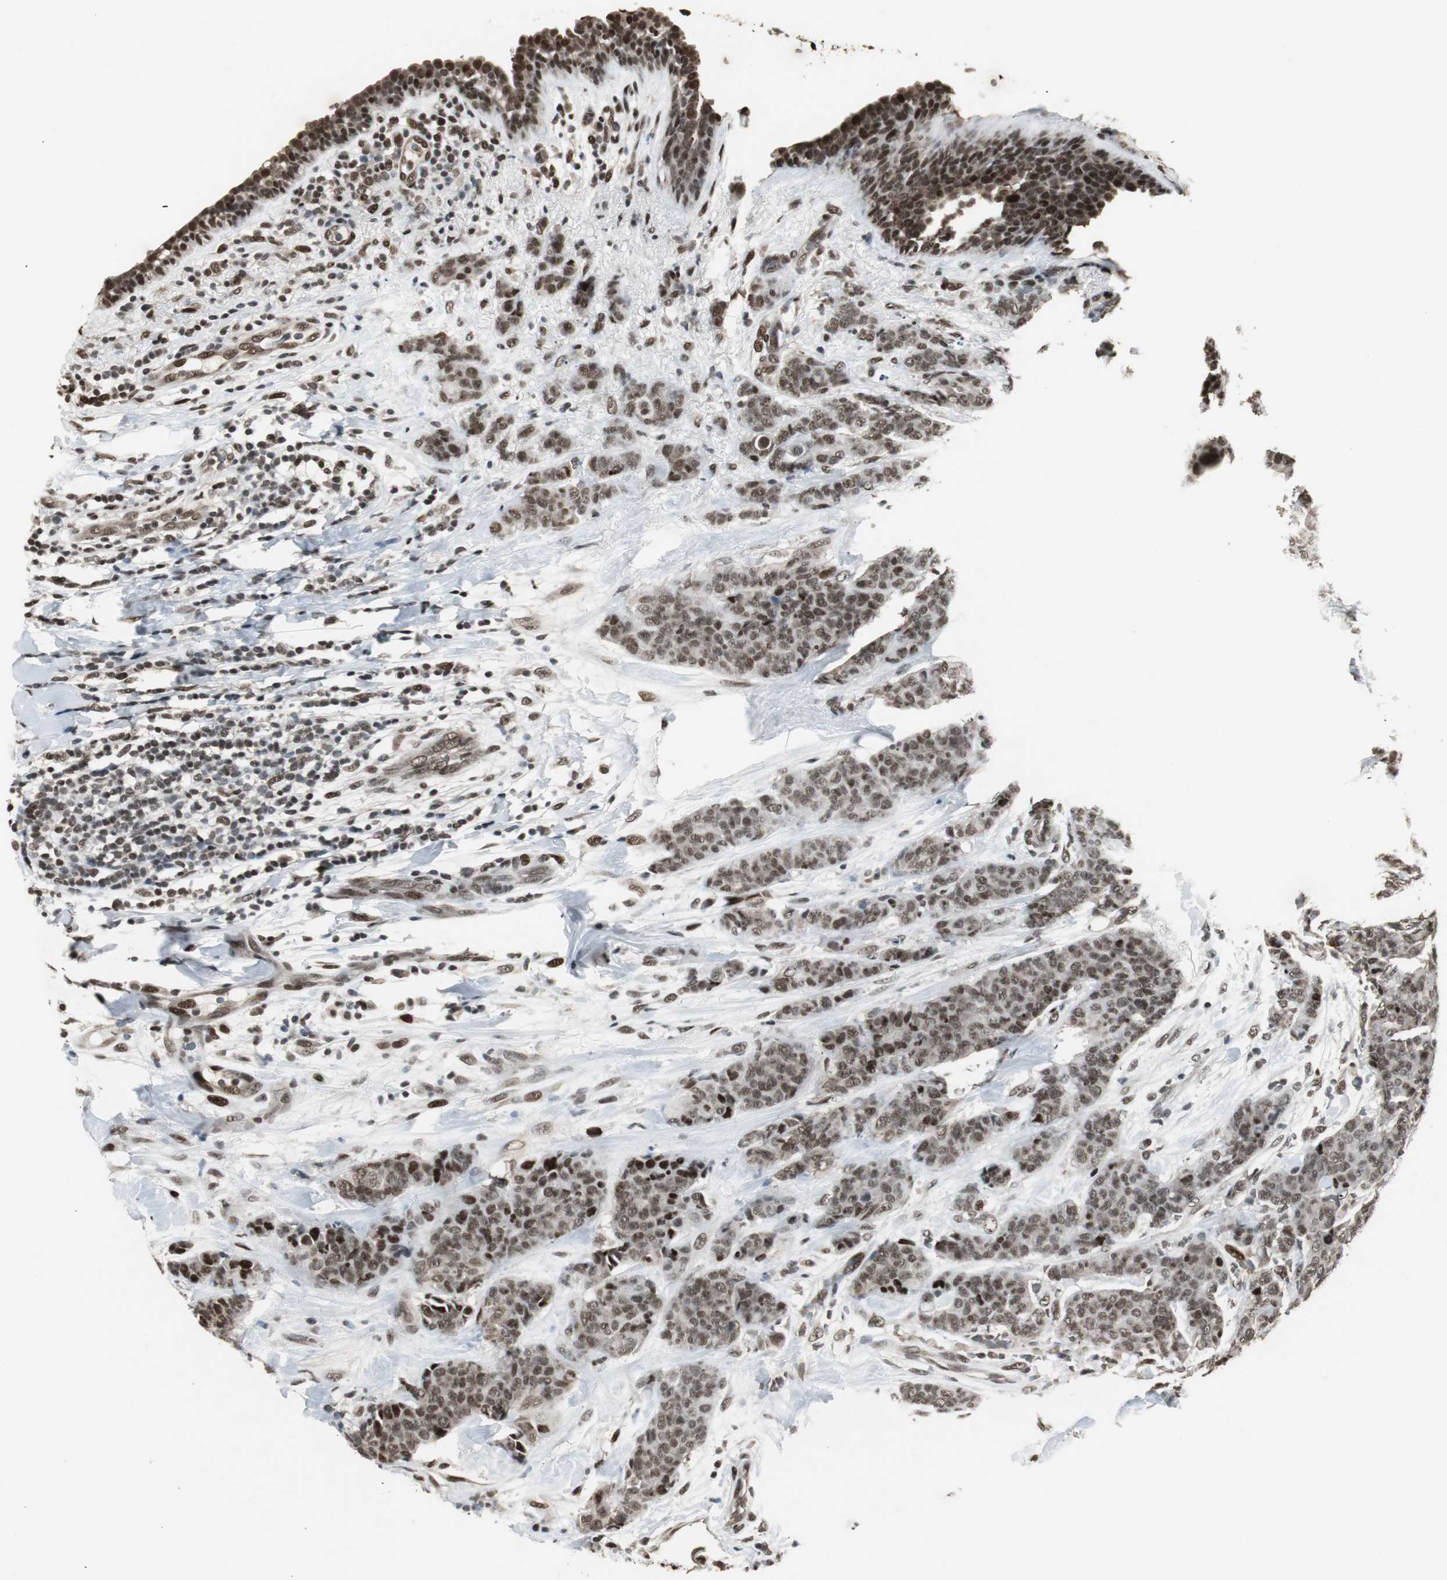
{"staining": {"intensity": "moderate", "quantity": ">75%", "location": "cytoplasmic/membranous,nuclear"}, "tissue": "breast cancer", "cell_type": "Tumor cells", "image_type": "cancer", "snomed": [{"axis": "morphology", "description": "Duct carcinoma"}, {"axis": "topography", "description": "Breast"}], "caption": "Immunohistochemistry (IHC) (DAB (3,3'-diaminobenzidine)) staining of breast intraductal carcinoma displays moderate cytoplasmic/membranous and nuclear protein staining in approximately >75% of tumor cells. The protein is shown in brown color, while the nuclei are stained blue.", "gene": "TAF5", "patient": {"sex": "female", "age": 40}}